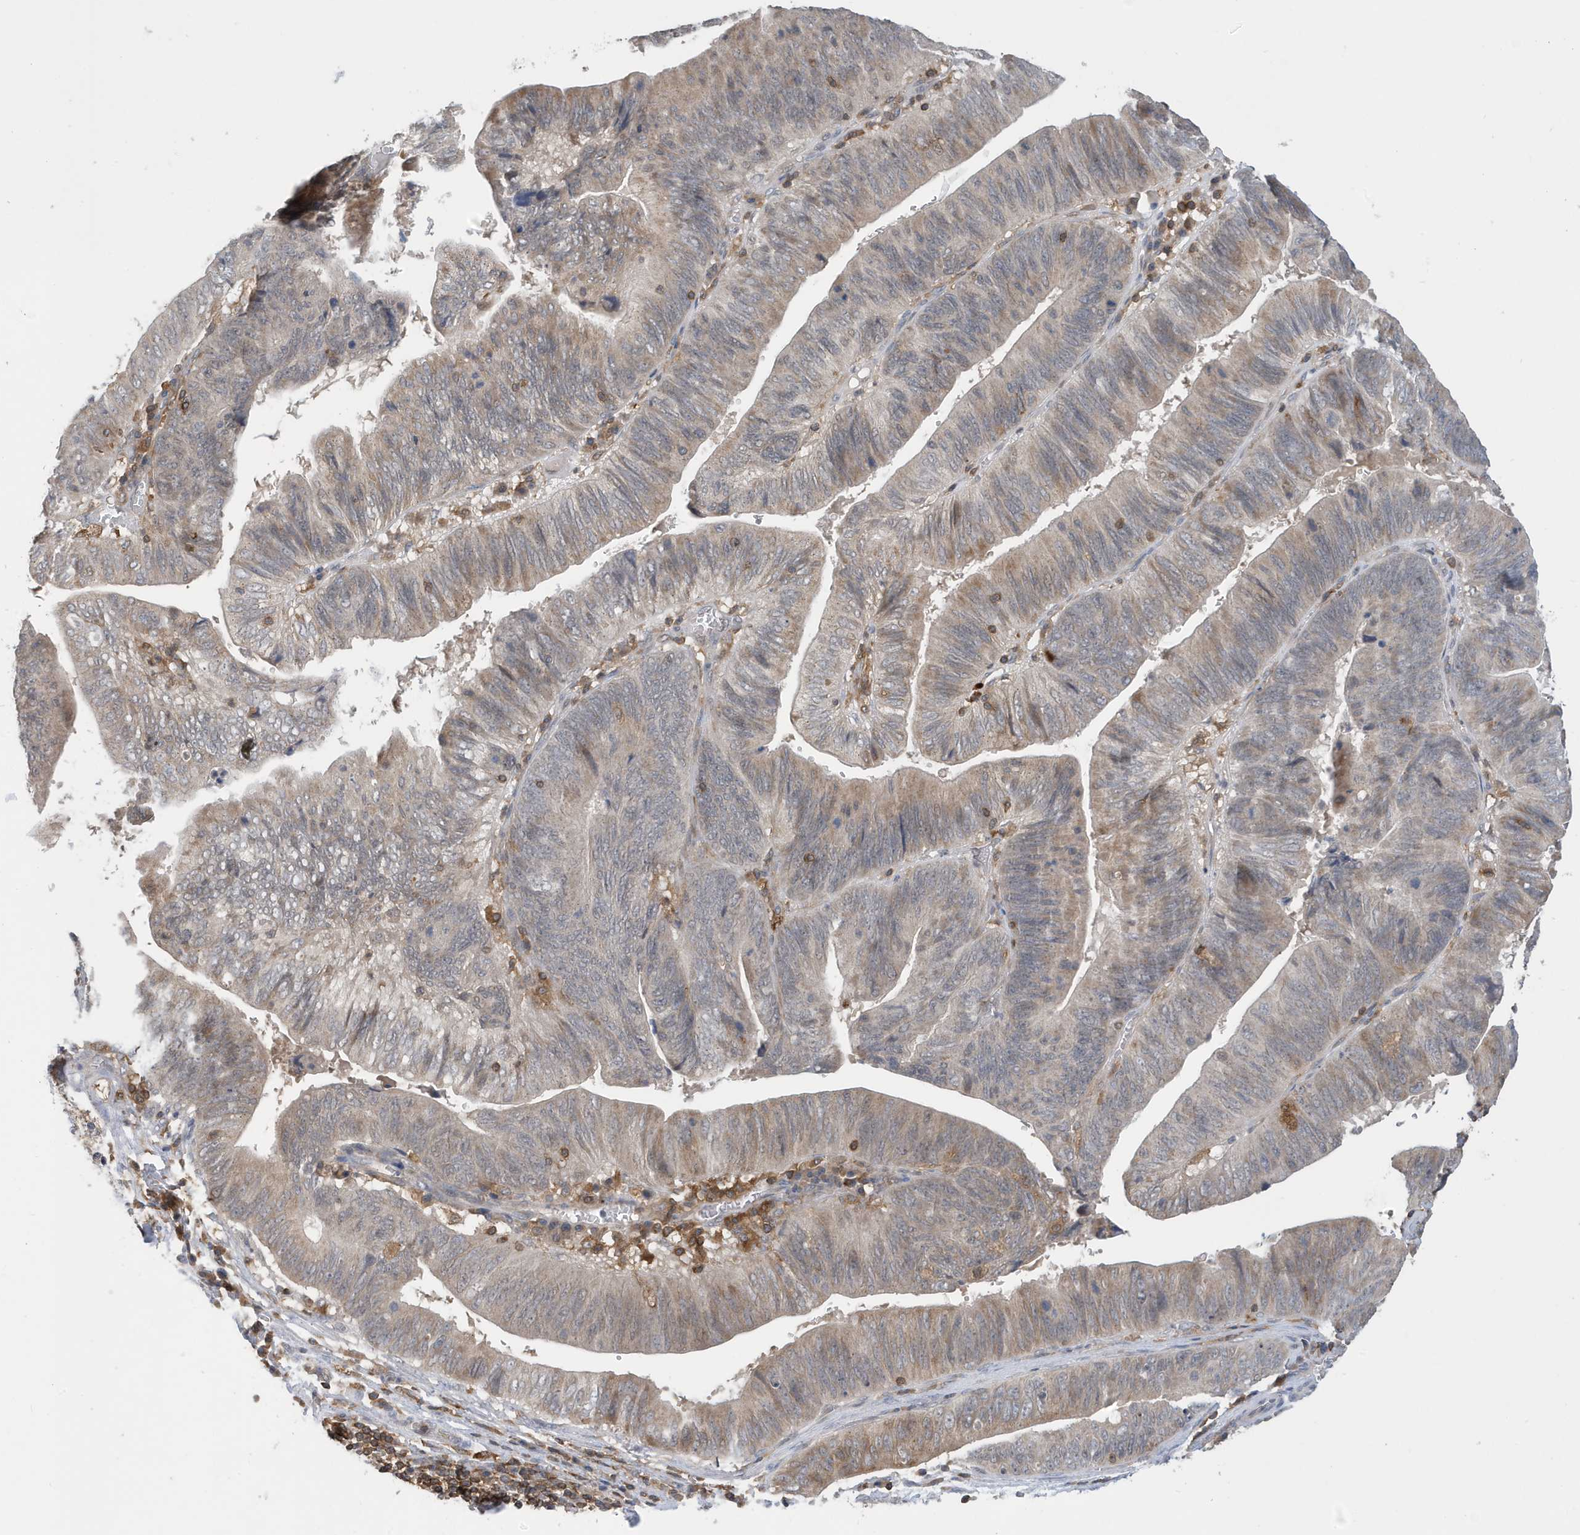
{"staining": {"intensity": "weak", "quantity": "25%-75%", "location": "cytoplasmic/membranous"}, "tissue": "pancreatic cancer", "cell_type": "Tumor cells", "image_type": "cancer", "snomed": [{"axis": "morphology", "description": "Adenocarcinoma, NOS"}, {"axis": "topography", "description": "Pancreas"}], "caption": "The histopathology image displays a brown stain indicating the presence of a protein in the cytoplasmic/membranous of tumor cells in pancreatic cancer. The staining was performed using DAB to visualize the protein expression in brown, while the nuclei were stained in blue with hematoxylin (Magnification: 20x).", "gene": "NSUN3", "patient": {"sex": "male", "age": 63}}